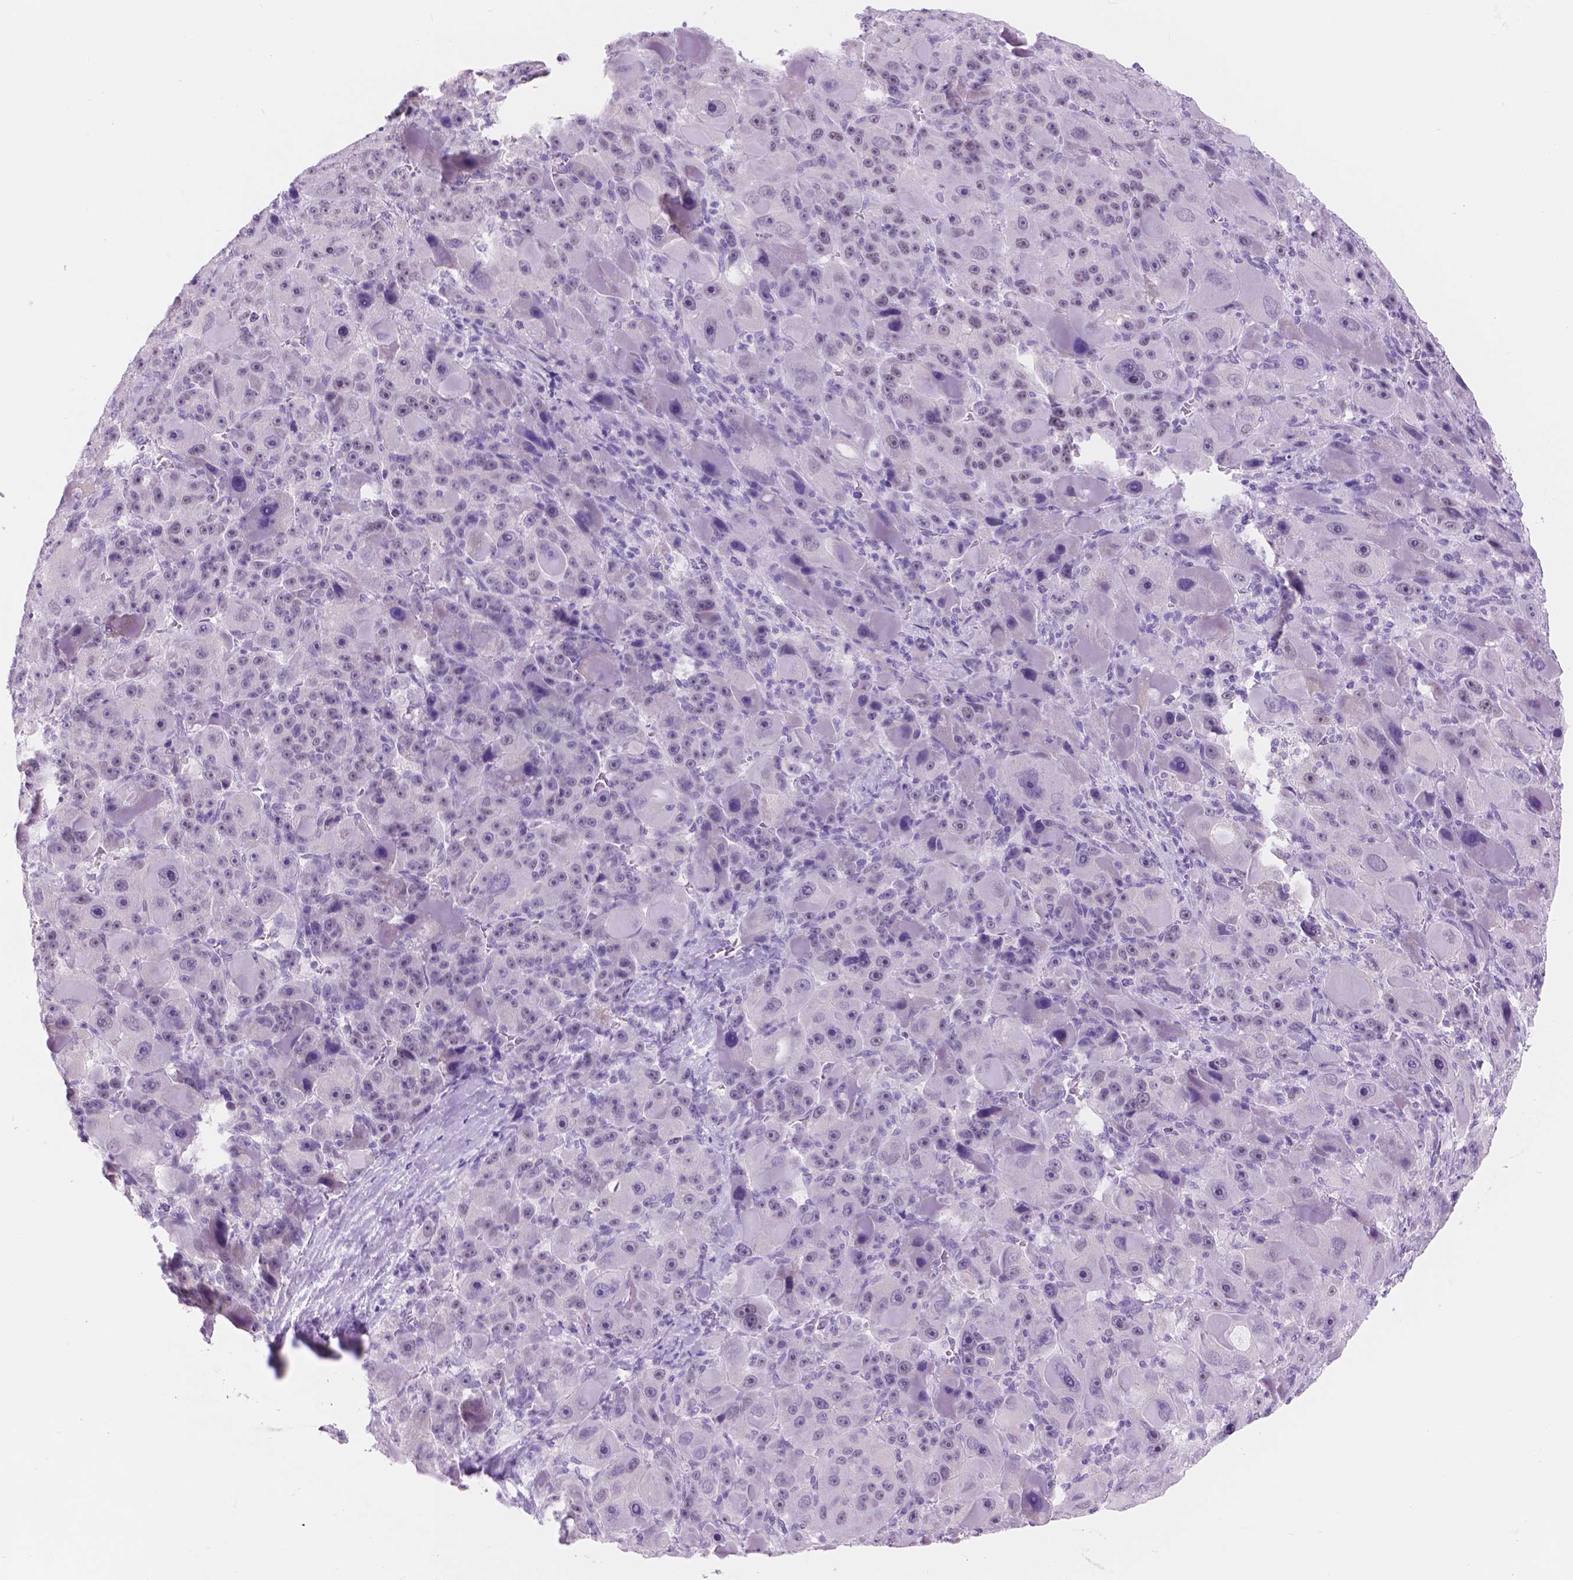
{"staining": {"intensity": "negative", "quantity": "none", "location": "none"}, "tissue": "liver cancer", "cell_type": "Tumor cells", "image_type": "cancer", "snomed": [{"axis": "morphology", "description": "Carcinoma, Hepatocellular, NOS"}, {"axis": "topography", "description": "Liver"}], "caption": "Immunohistochemistry (IHC) image of neoplastic tissue: liver cancer stained with DAB (3,3'-diaminobenzidine) demonstrates no significant protein staining in tumor cells.", "gene": "DCC", "patient": {"sex": "male", "age": 76}}